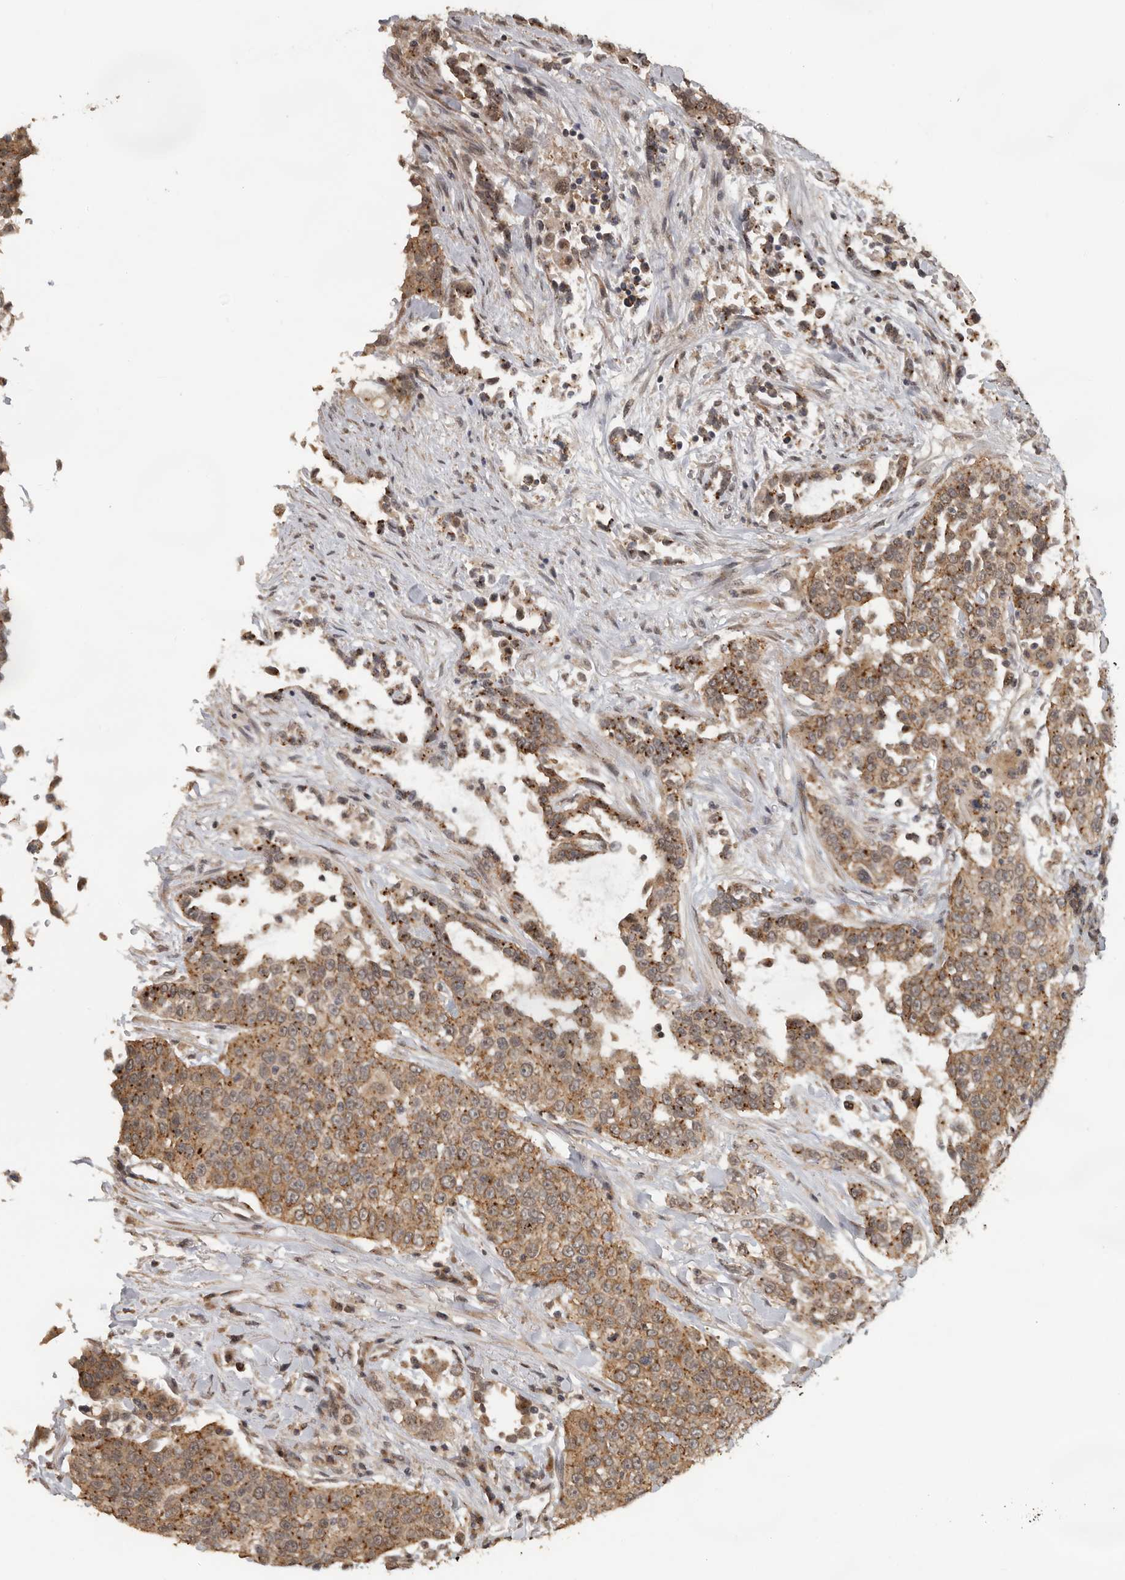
{"staining": {"intensity": "moderate", "quantity": ">75%", "location": "cytoplasmic/membranous"}, "tissue": "urothelial cancer", "cell_type": "Tumor cells", "image_type": "cancer", "snomed": [{"axis": "morphology", "description": "Urothelial carcinoma, High grade"}, {"axis": "topography", "description": "Urinary bladder"}], "caption": "The micrograph demonstrates a brown stain indicating the presence of a protein in the cytoplasmic/membranous of tumor cells in urothelial cancer.", "gene": "CEP350", "patient": {"sex": "female", "age": 80}}